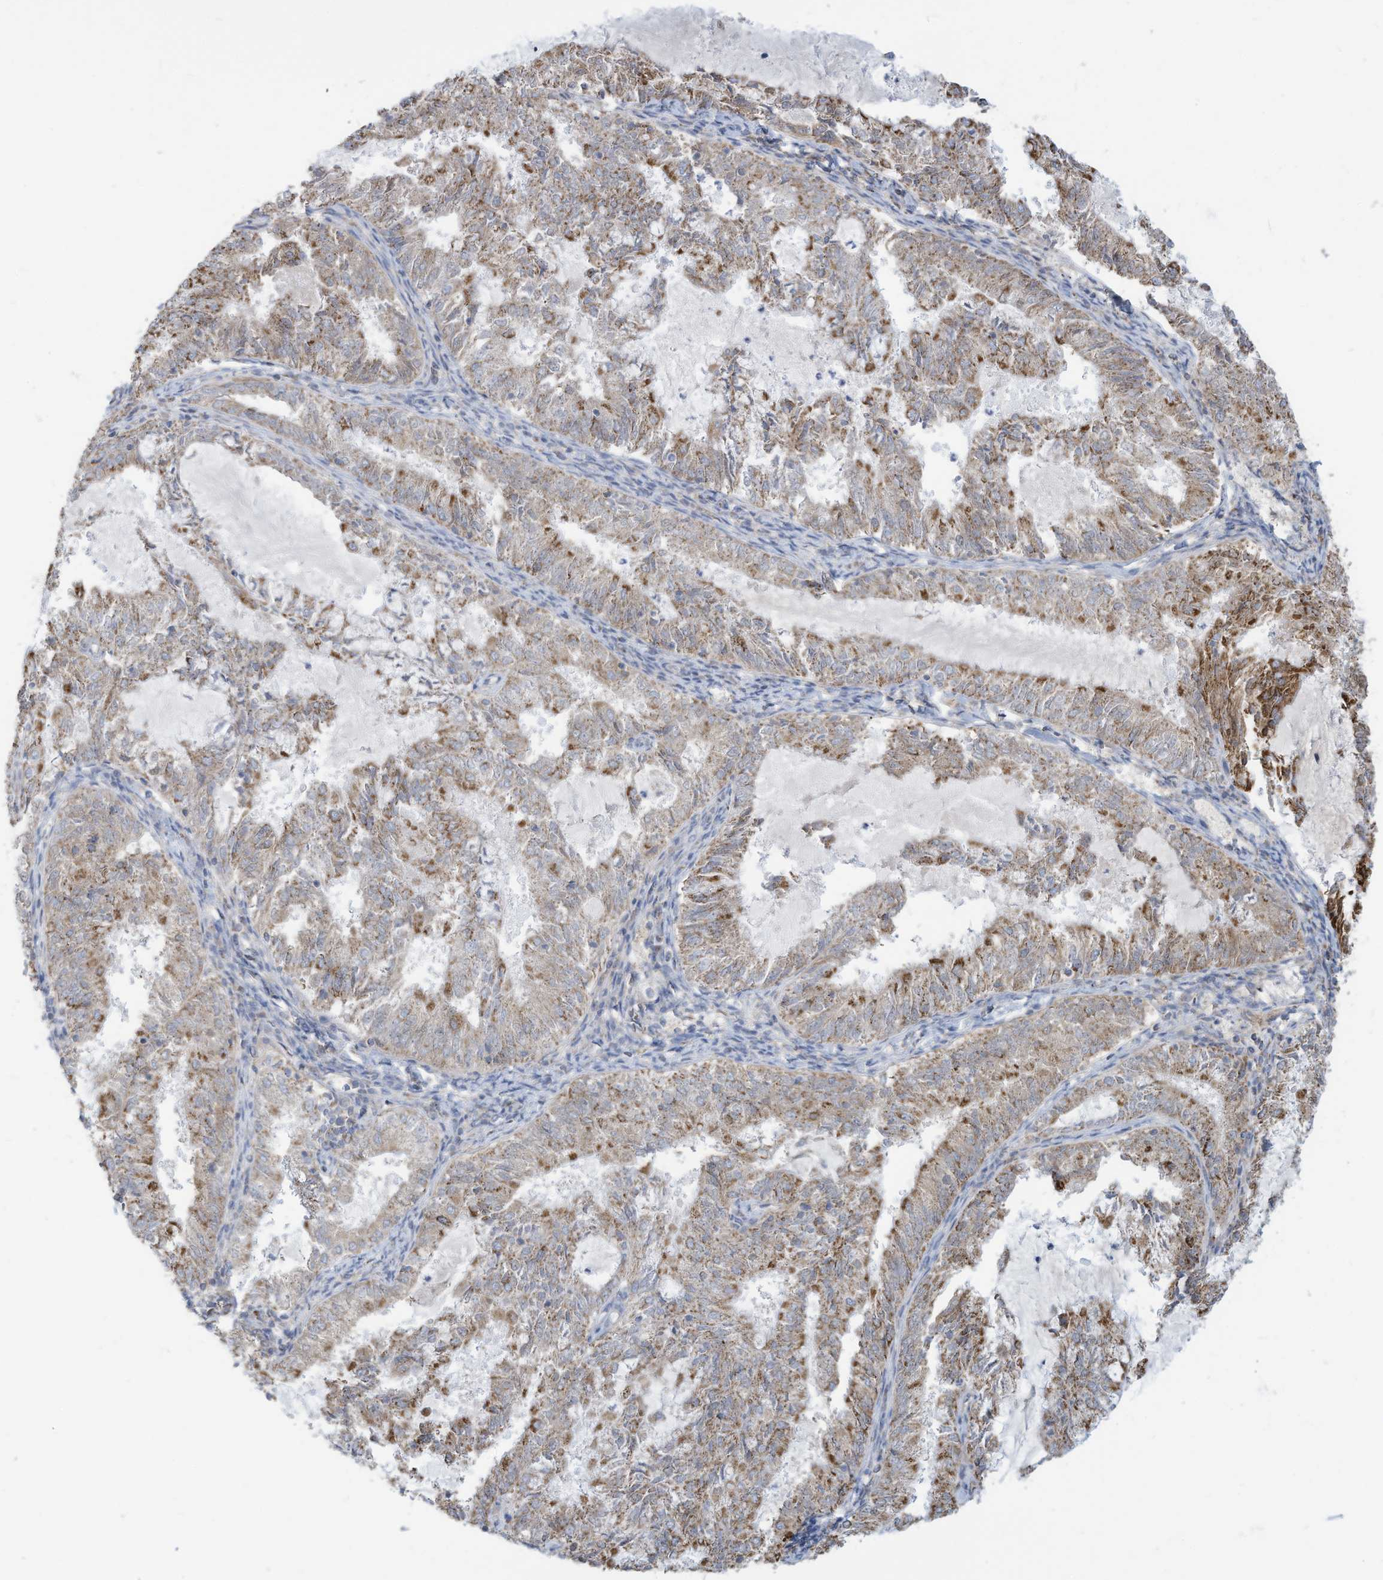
{"staining": {"intensity": "moderate", "quantity": "25%-75%", "location": "cytoplasmic/membranous"}, "tissue": "endometrial cancer", "cell_type": "Tumor cells", "image_type": "cancer", "snomed": [{"axis": "morphology", "description": "Adenocarcinoma, NOS"}, {"axis": "topography", "description": "Endometrium"}], "caption": "The image reveals immunohistochemical staining of endometrial cancer (adenocarcinoma). There is moderate cytoplasmic/membranous positivity is identified in approximately 25%-75% of tumor cells. (Stains: DAB (3,3'-diaminobenzidine) in brown, nuclei in blue, Microscopy: brightfield microscopy at high magnification).", "gene": "NLN", "patient": {"sex": "female", "age": 57}}